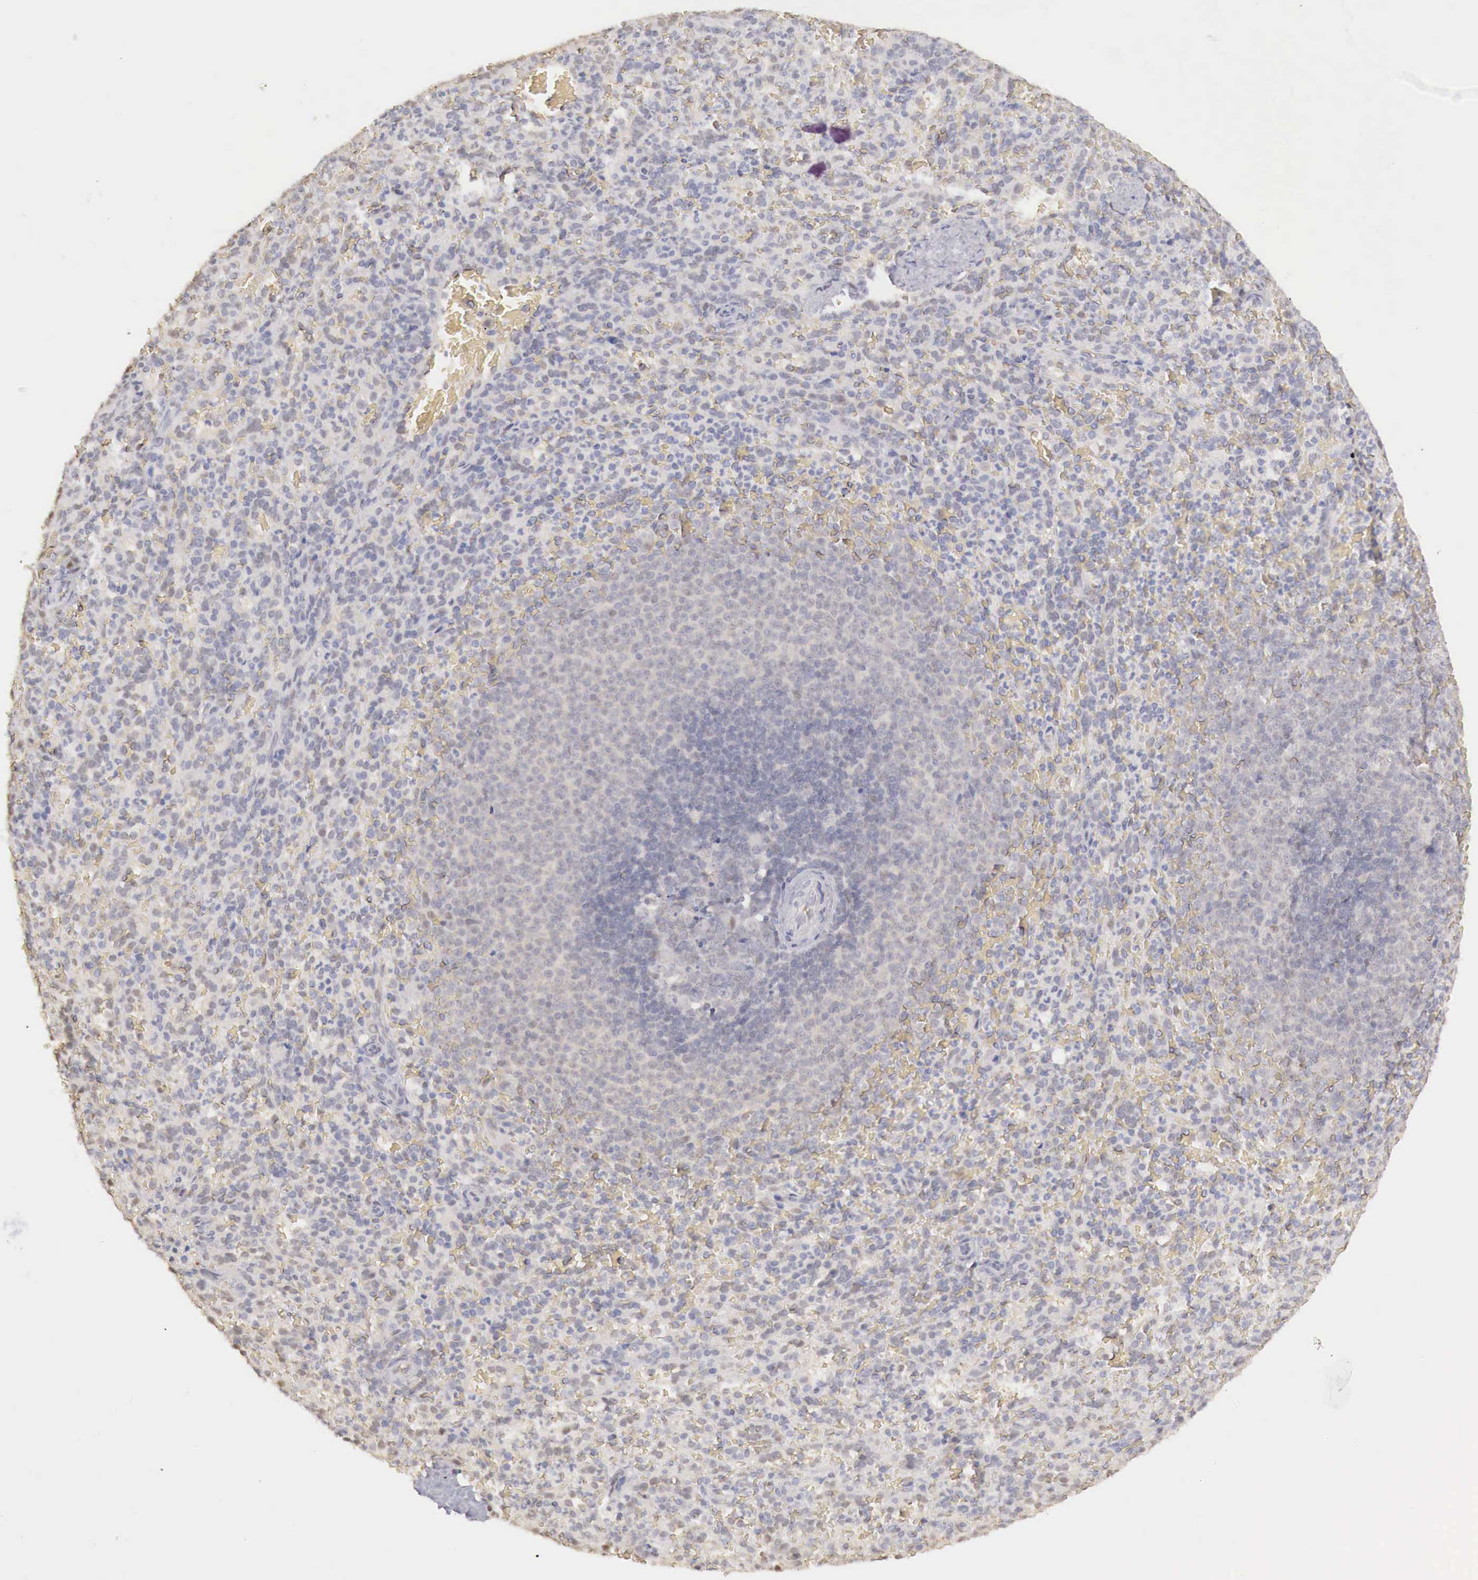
{"staining": {"intensity": "negative", "quantity": "none", "location": "none"}, "tissue": "spleen", "cell_type": "Cells in red pulp", "image_type": "normal", "snomed": [{"axis": "morphology", "description": "Normal tissue, NOS"}, {"axis": "topography", "description": "Spleen"}], "caption": "This is an immunohistochemistry photomicrograph of benign human spleen. There is no expression in cells in red pulp.", "gene": "UBA1", "patient": {"sex": "female", "age": 21}}